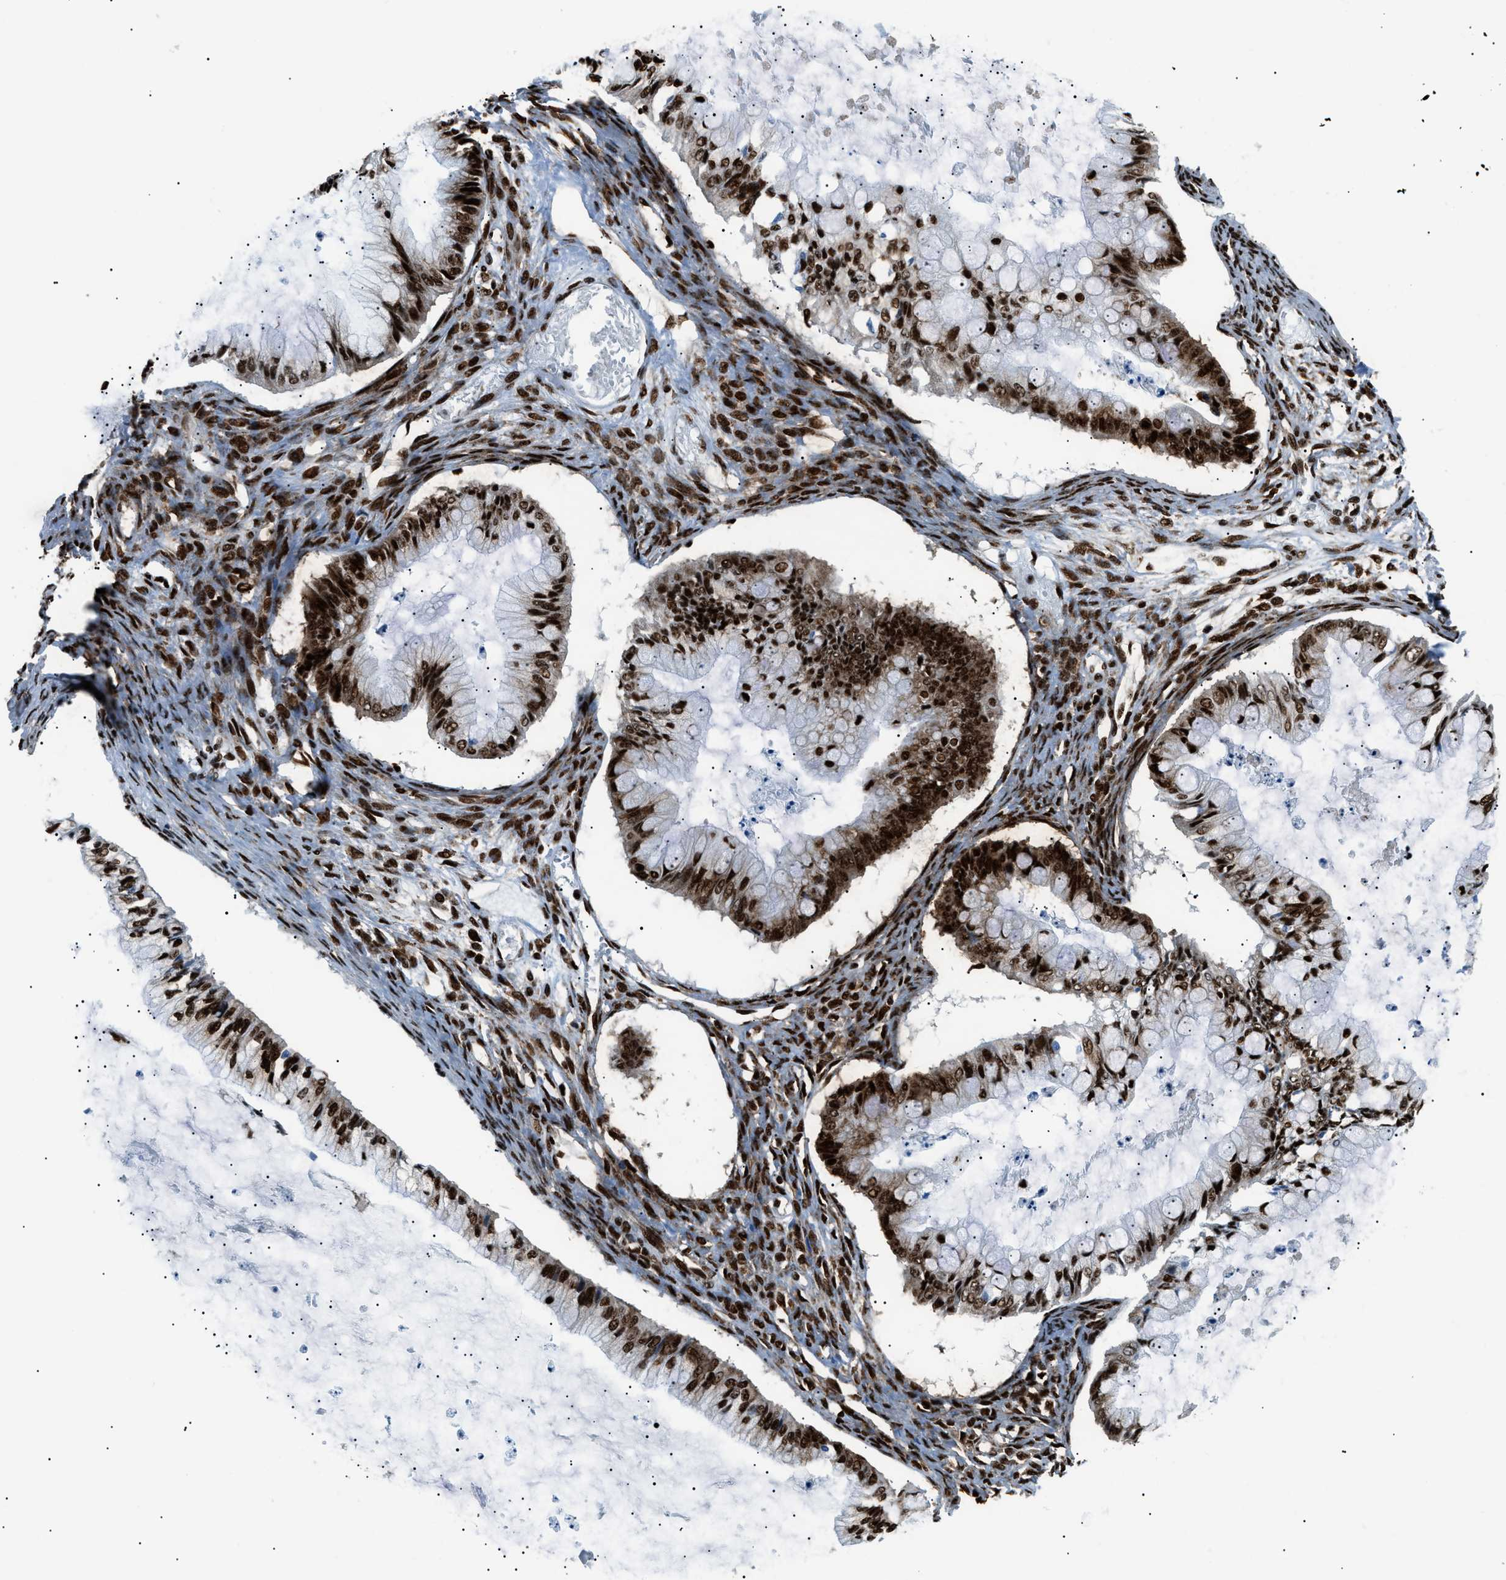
{"staining": {"intensity": "strong", "quantity": ">75%", "location": "nuclear"}, "tissue": "ovarian cancer", "cell_type": "Tumor cells", "image_type": "cancer", "snomed": [{"axis": "morphology", "description": "Cystadenocarcinoma, mucinous, NOS"}, {"axis": "topography", "description": "Ovary"}], "caption": "DAB immunohistochemical staining of ovarian mucinous cystadenocarcinoma reveals strong nuclear protein positivity in about >75% of tumor cells.", "gene": "HNRNPK", "patient": {"sex": "female", "age": 57}}